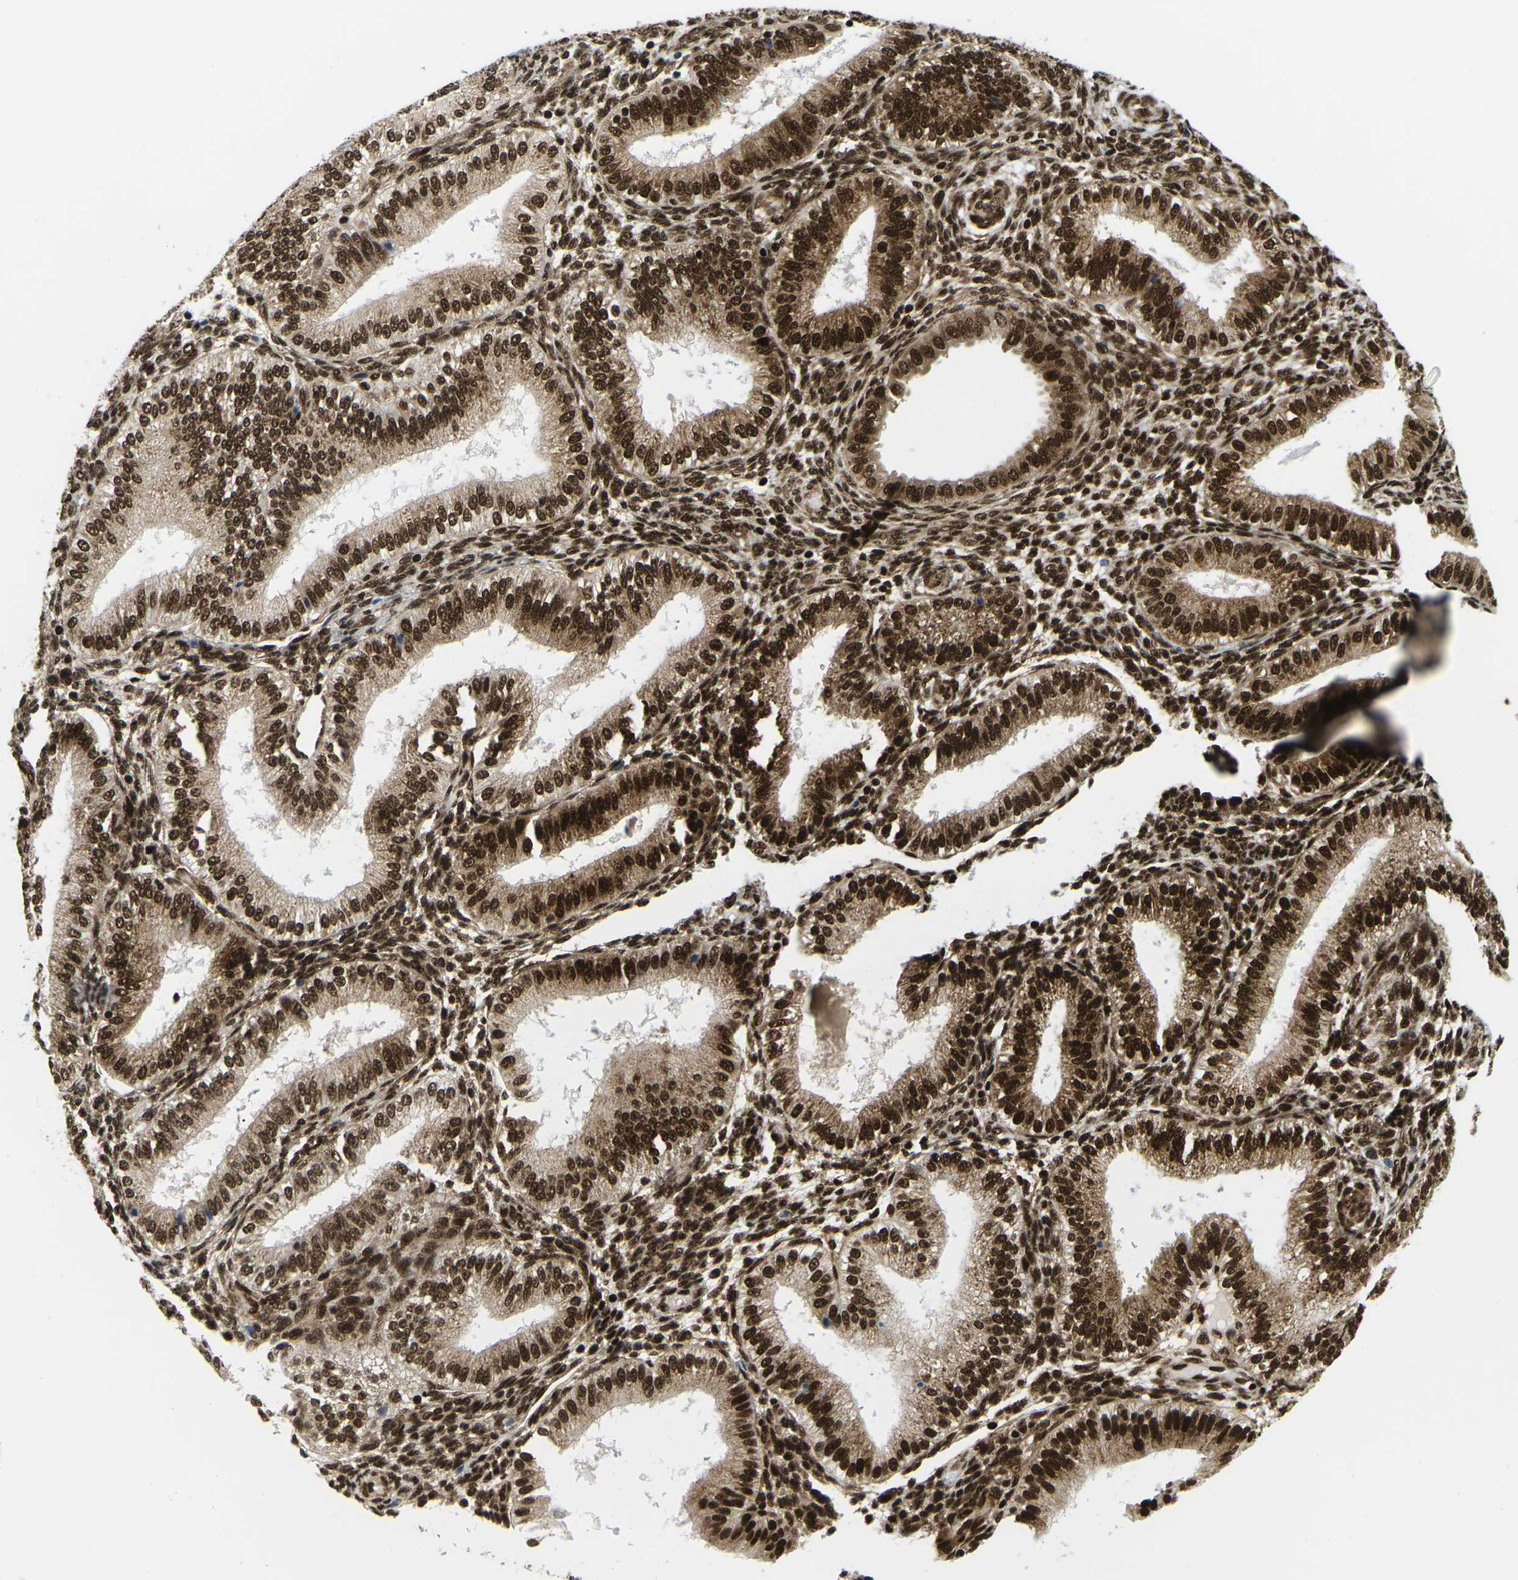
{"staining": {"intensity": "strong", "quantity": "25%-75%", "location": "cytoplasmic/membranous,nuclear"}, "tissue": "endometrium", "cell_type": "Cells in endometrial stroma", "image_type": "normal", "snomed": [{"axis": "morphology", "description": "Normal tissue, NOS"}, {"axis": "topography", "description": "Endometrium"}], "caption": "Cells in endometrial stroma show high levels of strong cytoplasmic/membranous,nuclear staining in about 25%-75% of cells in benign human endometrium.", "gene": "CELF1", "patient": {"sex": "female", "age": 39}}